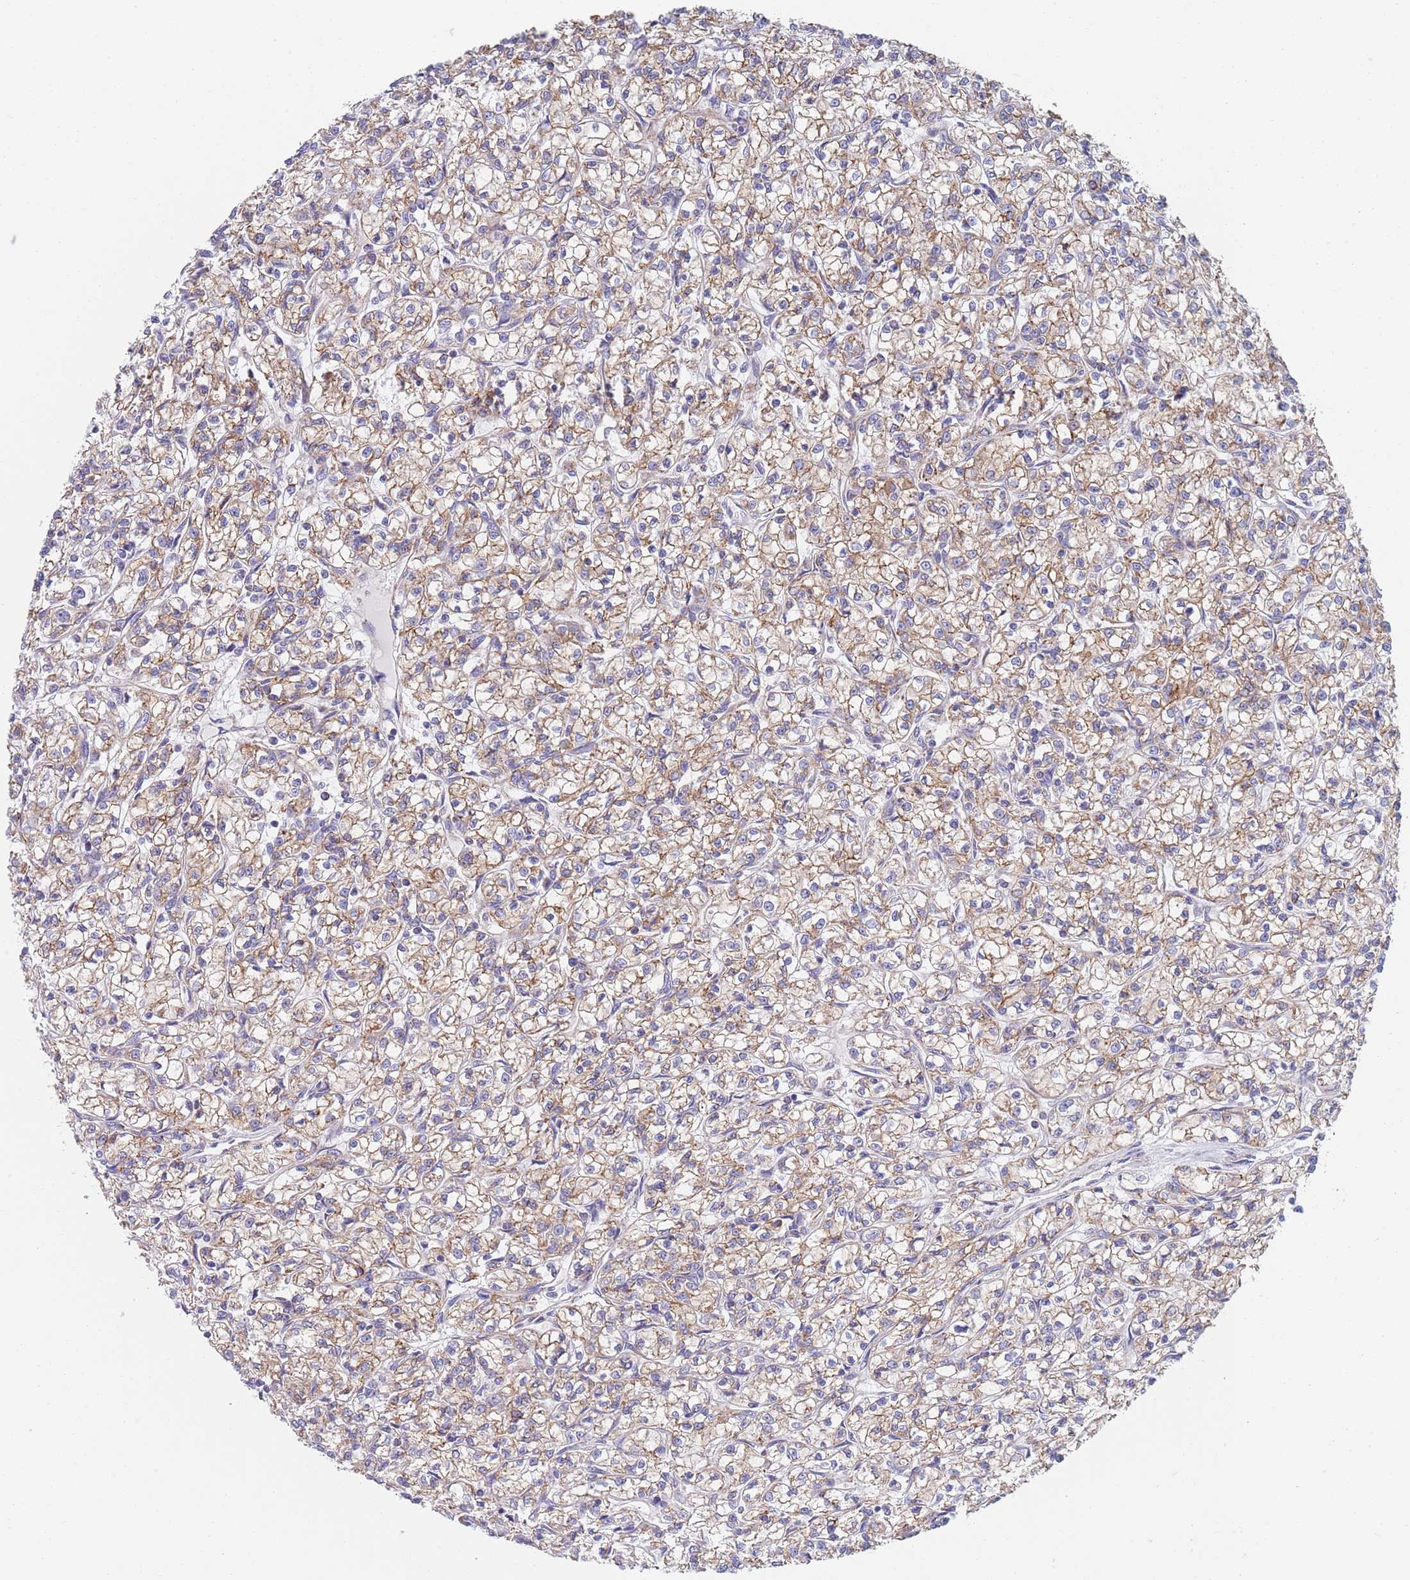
{"staining": {"intensity": "moderate", "quantity": ">75%", "location": "cytoplasmic/membranous"}, "tissue": "renal cancer", "cell_type": "Tumor cells", "image_type": "cancer", "snomed": [{"axis": "morphology", "description": "Adenocarcinoma, NOS"}, {"axis": "topography", "description": "Kidney"}], "caption": "DAB immunohistochemical staining of human adenocarcinoma (renal) displays moderate cytoplasmic/membranous protein expression in about >75% of tumor cells.", "gene": "PWWP3A", "patient": {"sex": "female", "age": 59}}